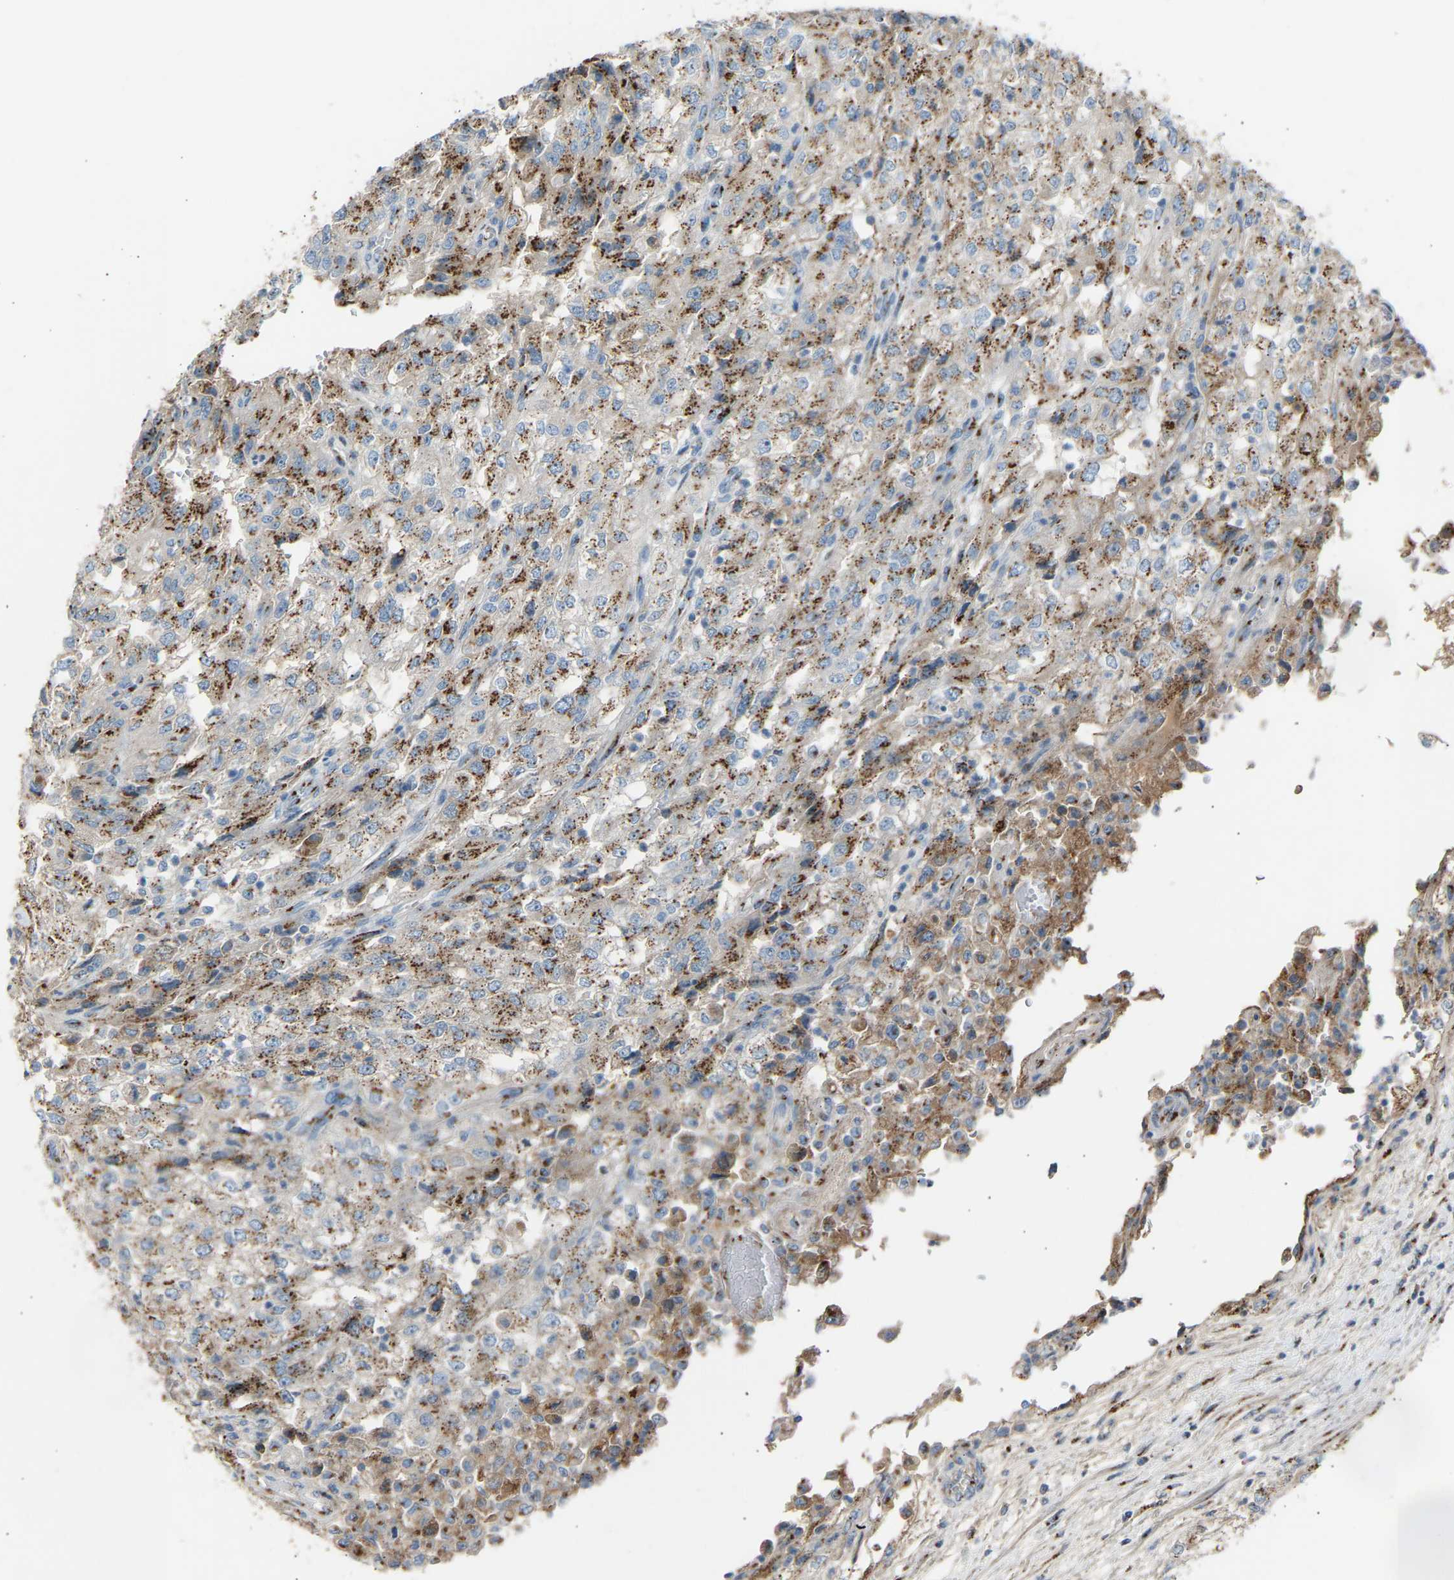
{"staining": {"intensity": "moderate", "quantity": ">75%", "location": "cytoplasmic/membranous"}, "tissue": "renal cancer", "cell_type": "Tumor cells", "image_type": "cancer", "snomed": [{"axis": "morphology", "description": "Adenocarcinoma, NOS"}, {"axis": "topography", "description": "Kidney"}], "caption": "A high-resolution photomicrograph shows IHC staining of renal cancer, which shows moderate cytoplasmic/membranous expression in about >75% of tumor cells. (brown staining indicates protein expression, while blue staining denotes nuclei).", "gene": "CYREN", "patient": {"sex": "female", "age": 54}}